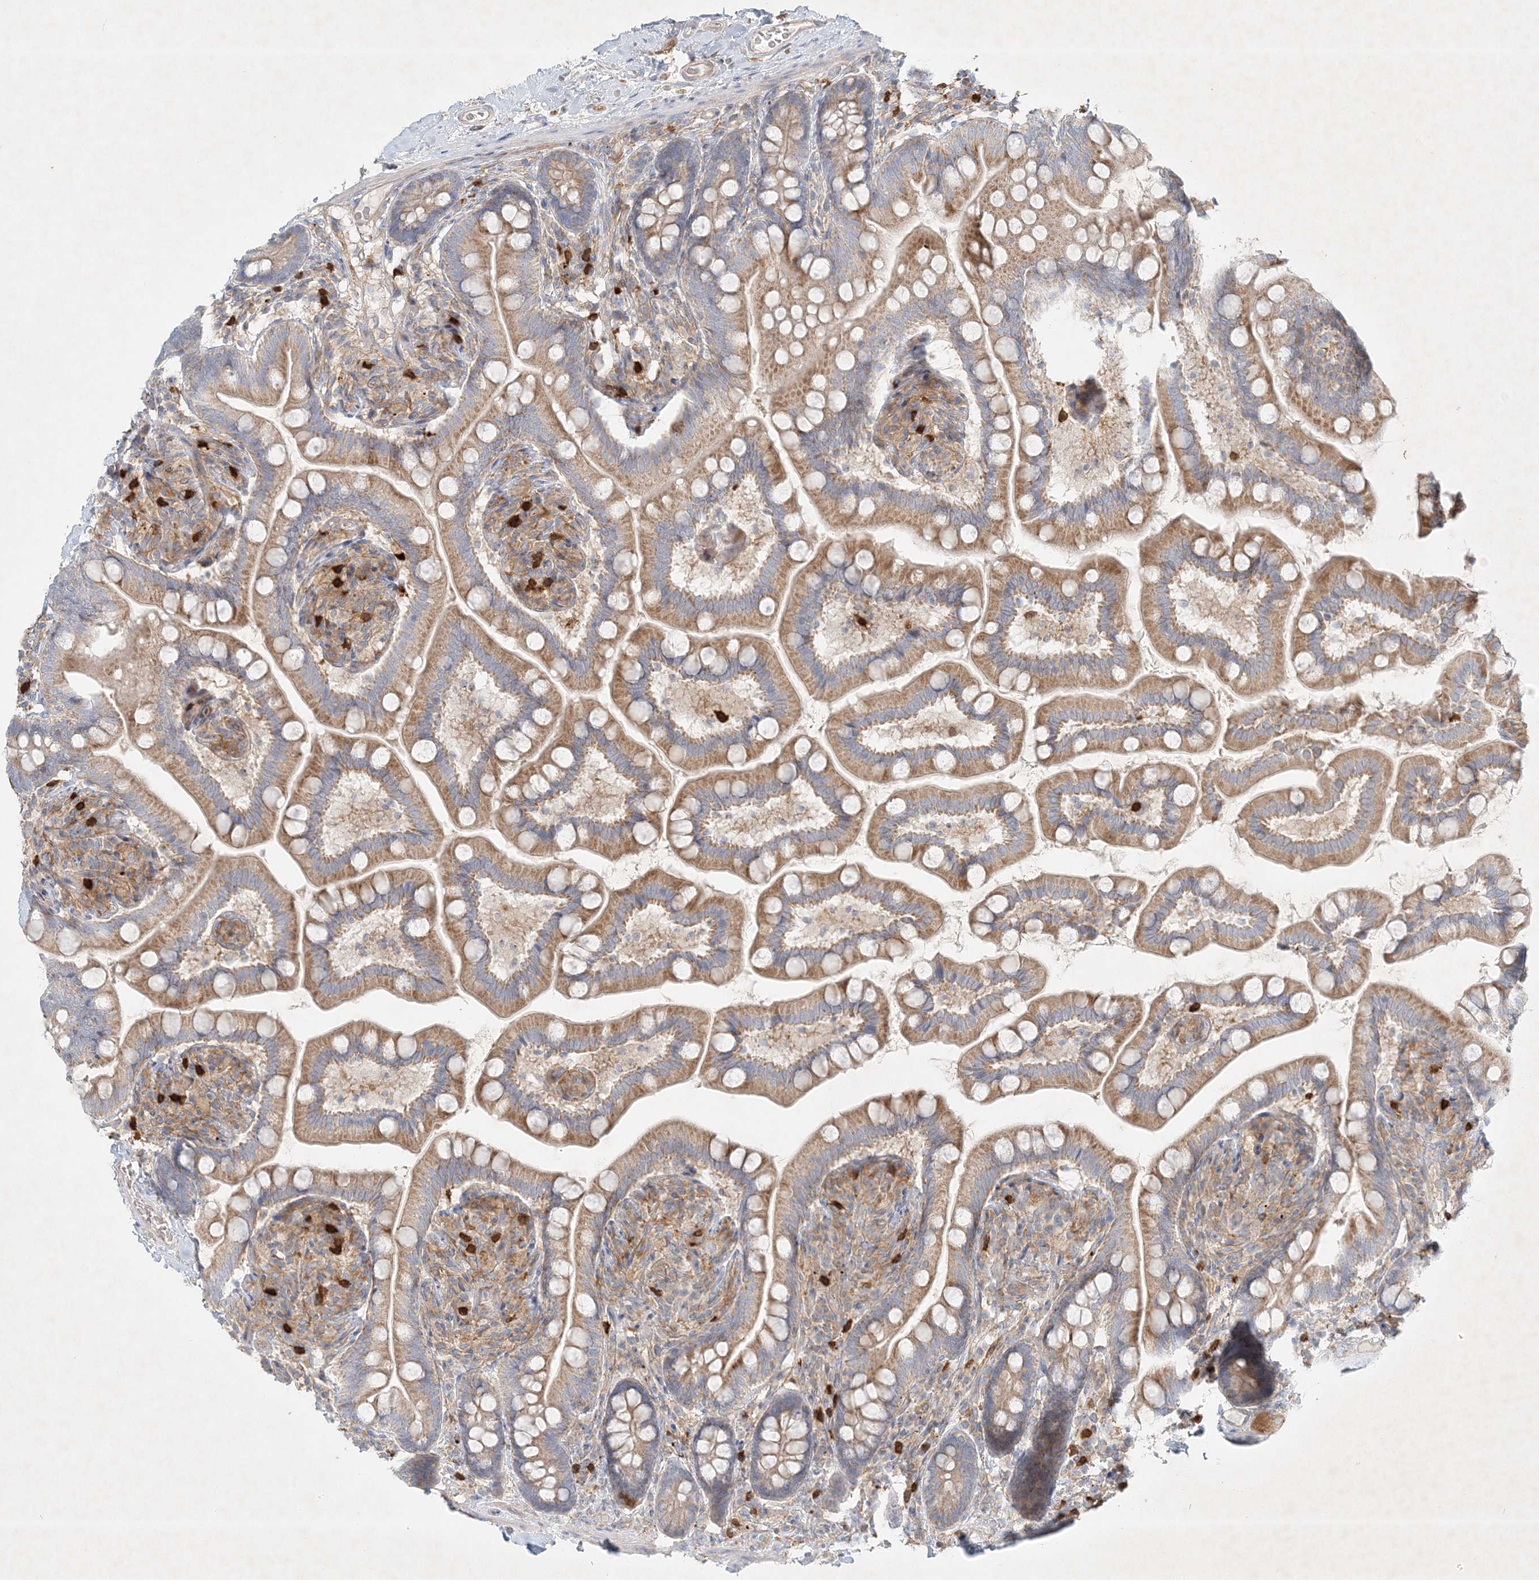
{"staining": {"intensity": "moderate", "quantity": "25%-75%", "location": "cytoplasmic/membranous"}, "tissue": "small intestine", "cell_type": "Glandular cells", "image_type": "normal", "snomed": [{"axis": "morphology", "description": "Normal tissue, NOS"}, {"axis": "topography", "description": "Small intestine"}], "caption": "Immunohistochemical staining of normal human small intestine demonstrates medium levels of moderate cytoplasmic/membranous staining in about 25%-75% of glandular cells.", "gene": "STK11IP", "patient": {"sex": "female", "age": 64}}